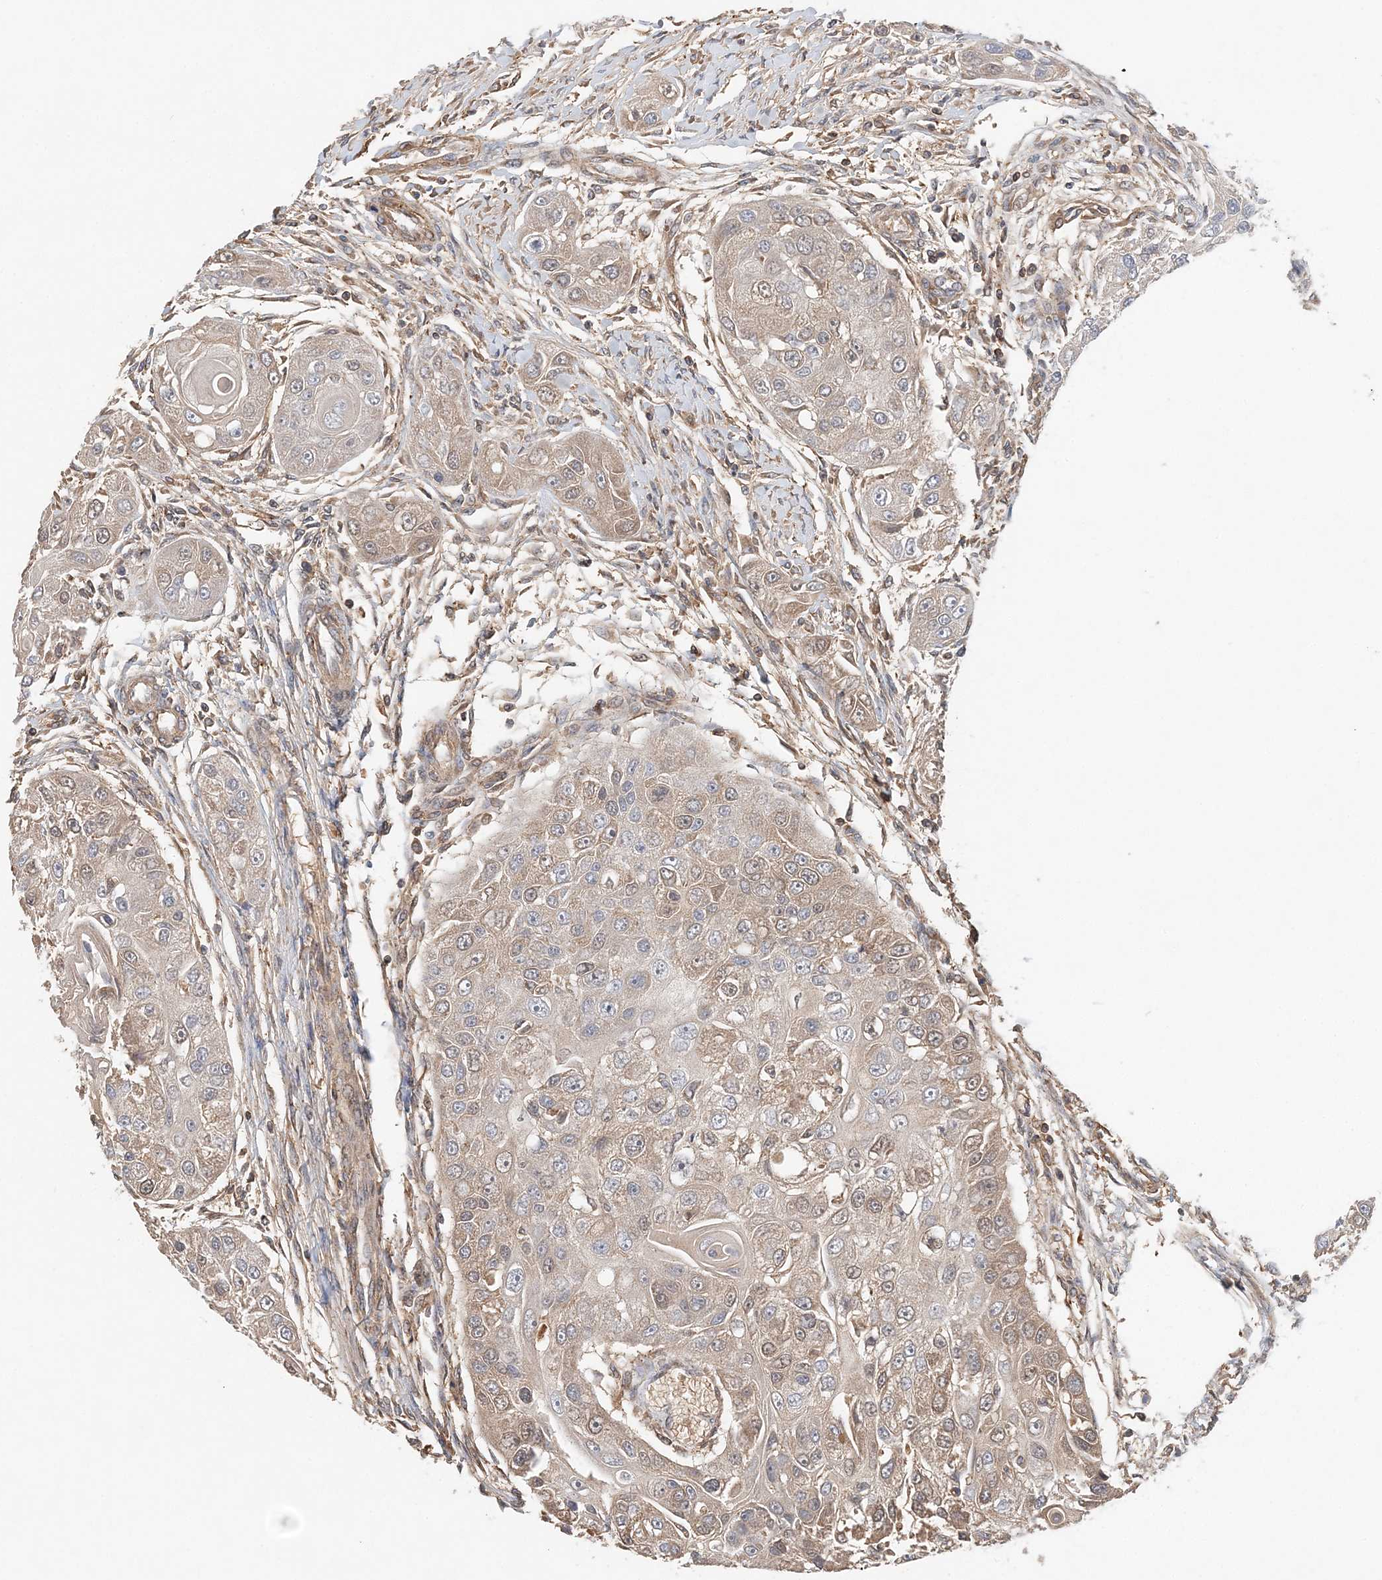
{"staining": {"intensity": "weak", "quantity": "<25%", "location": "cytoplasmic/membranous"}, "tissue": "head and neck cancer", "cell_type": "Tumor cells", "image_type": "cancer", "snomed": [{"axis": "morphology", "description": "Normal tissue, NOS"}, {"axis": "morphology", "description": "Squamous cell carcinoma, NOS"}, {"axis": "topography", "description": "Skeletal muscle"}, {"axis": "topography", "description": "Head-Neck"}], "caption": "Photomicrograph shows no protein expression in tumor cells of head and neck squamous cell carcinoma tissue.", "gene": "SYCP3", "patient": {"sex": "male", "age": 51}}